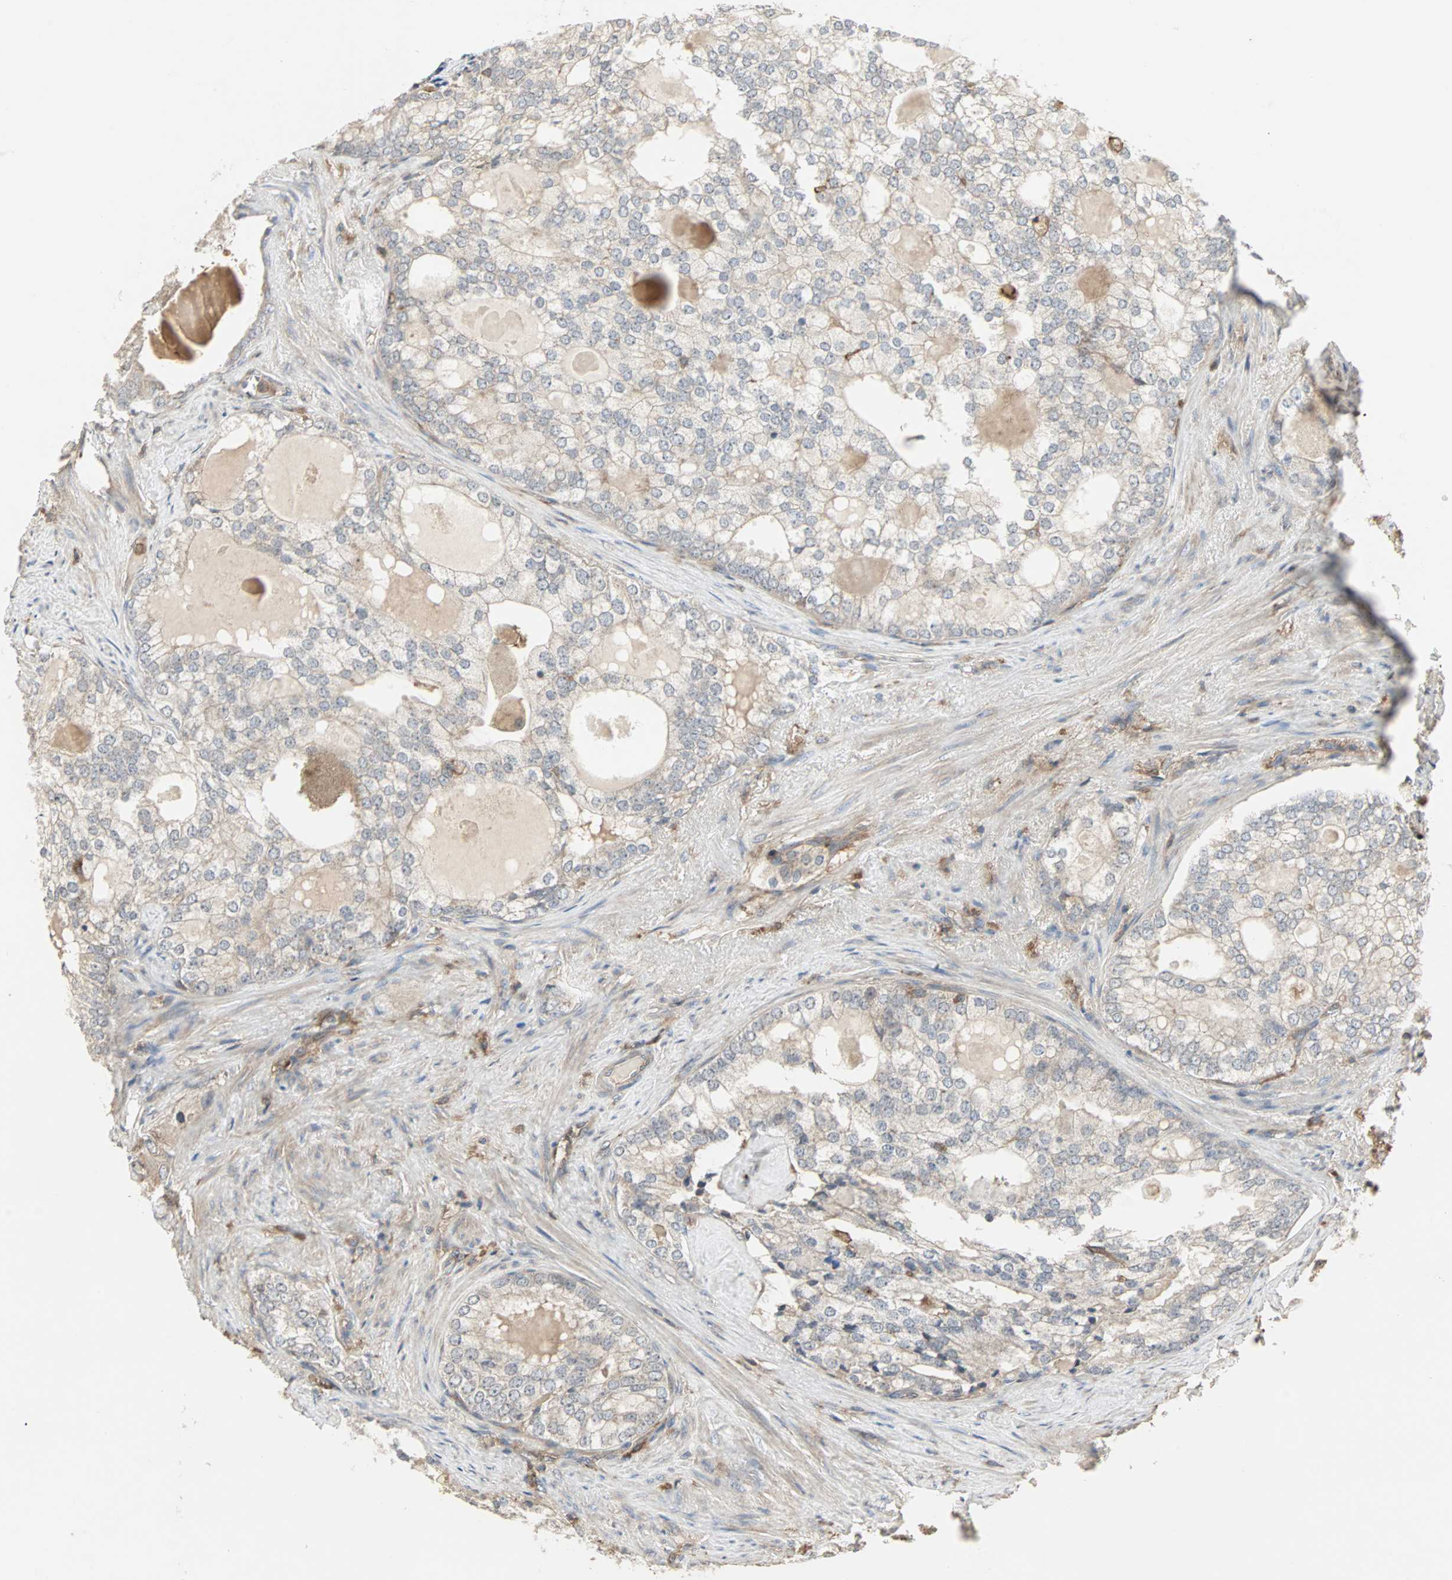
{"staining": {"intensity": "weak", "quantity": "25%-75%", "location": "cytoplasmic/membranous"}, "tissue": "prostate cancer", "cell_type": "Tumor cells", "image_type": "cancer", "snomed": [{"axis": "morphology", "description": "Adenocarcinoma, High grade"}, {"axis": "topography", "description": "Prostate"}], "caption": "Immunohistochemistry (IHC) of human prostate cancer displays low levels of weak cytoplasmic/membranous positivity in approximately 25%-75% of tumor cells.", "gene": "GNAI2", "patient": {"sex": "male", "age": 66}}